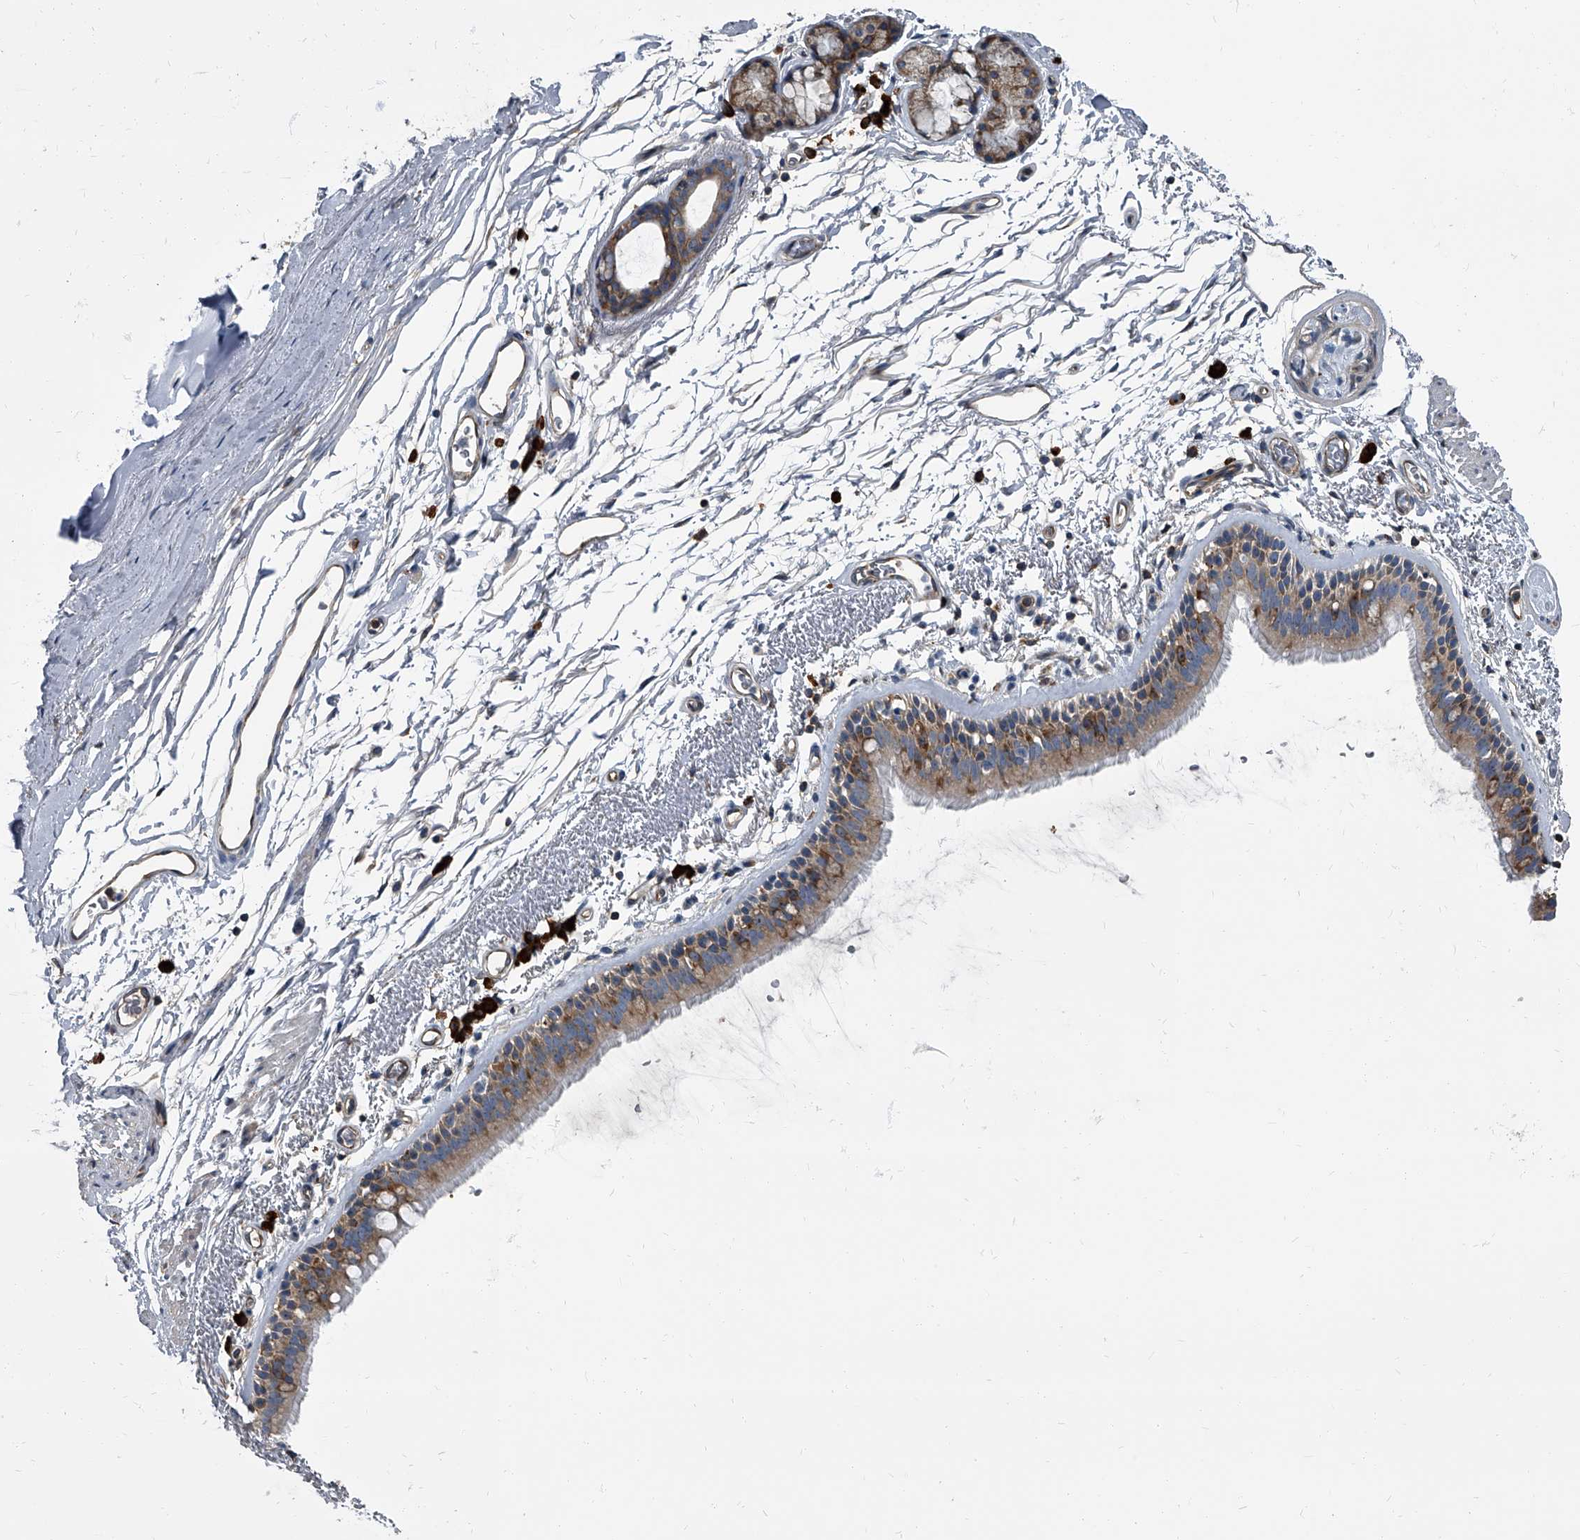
{"staining": {"intensity": "moderate", "quantity": "25%-75%", "location": "cytoplasmic/membranous"}, "tissue": "bronchus", "cell_type": "Respiratory epithelial cells", "image_type": "normal", "snomed": [{"axis": "morphology", "description": "Normal tissue, NOS"}, {"axis": "topography", "description": "Lymph node"}, {"axis": "topography", "description": "Bronchus"}], "caption": "Immunohistochemical staining of benign human bronchus shows moderate cytoplasmic/membranous protein positivity in approximately 25%-75% of respiratory epithelial cells.", "gene": "CDV3", "patient": {"sex": "female", "age": 70}}